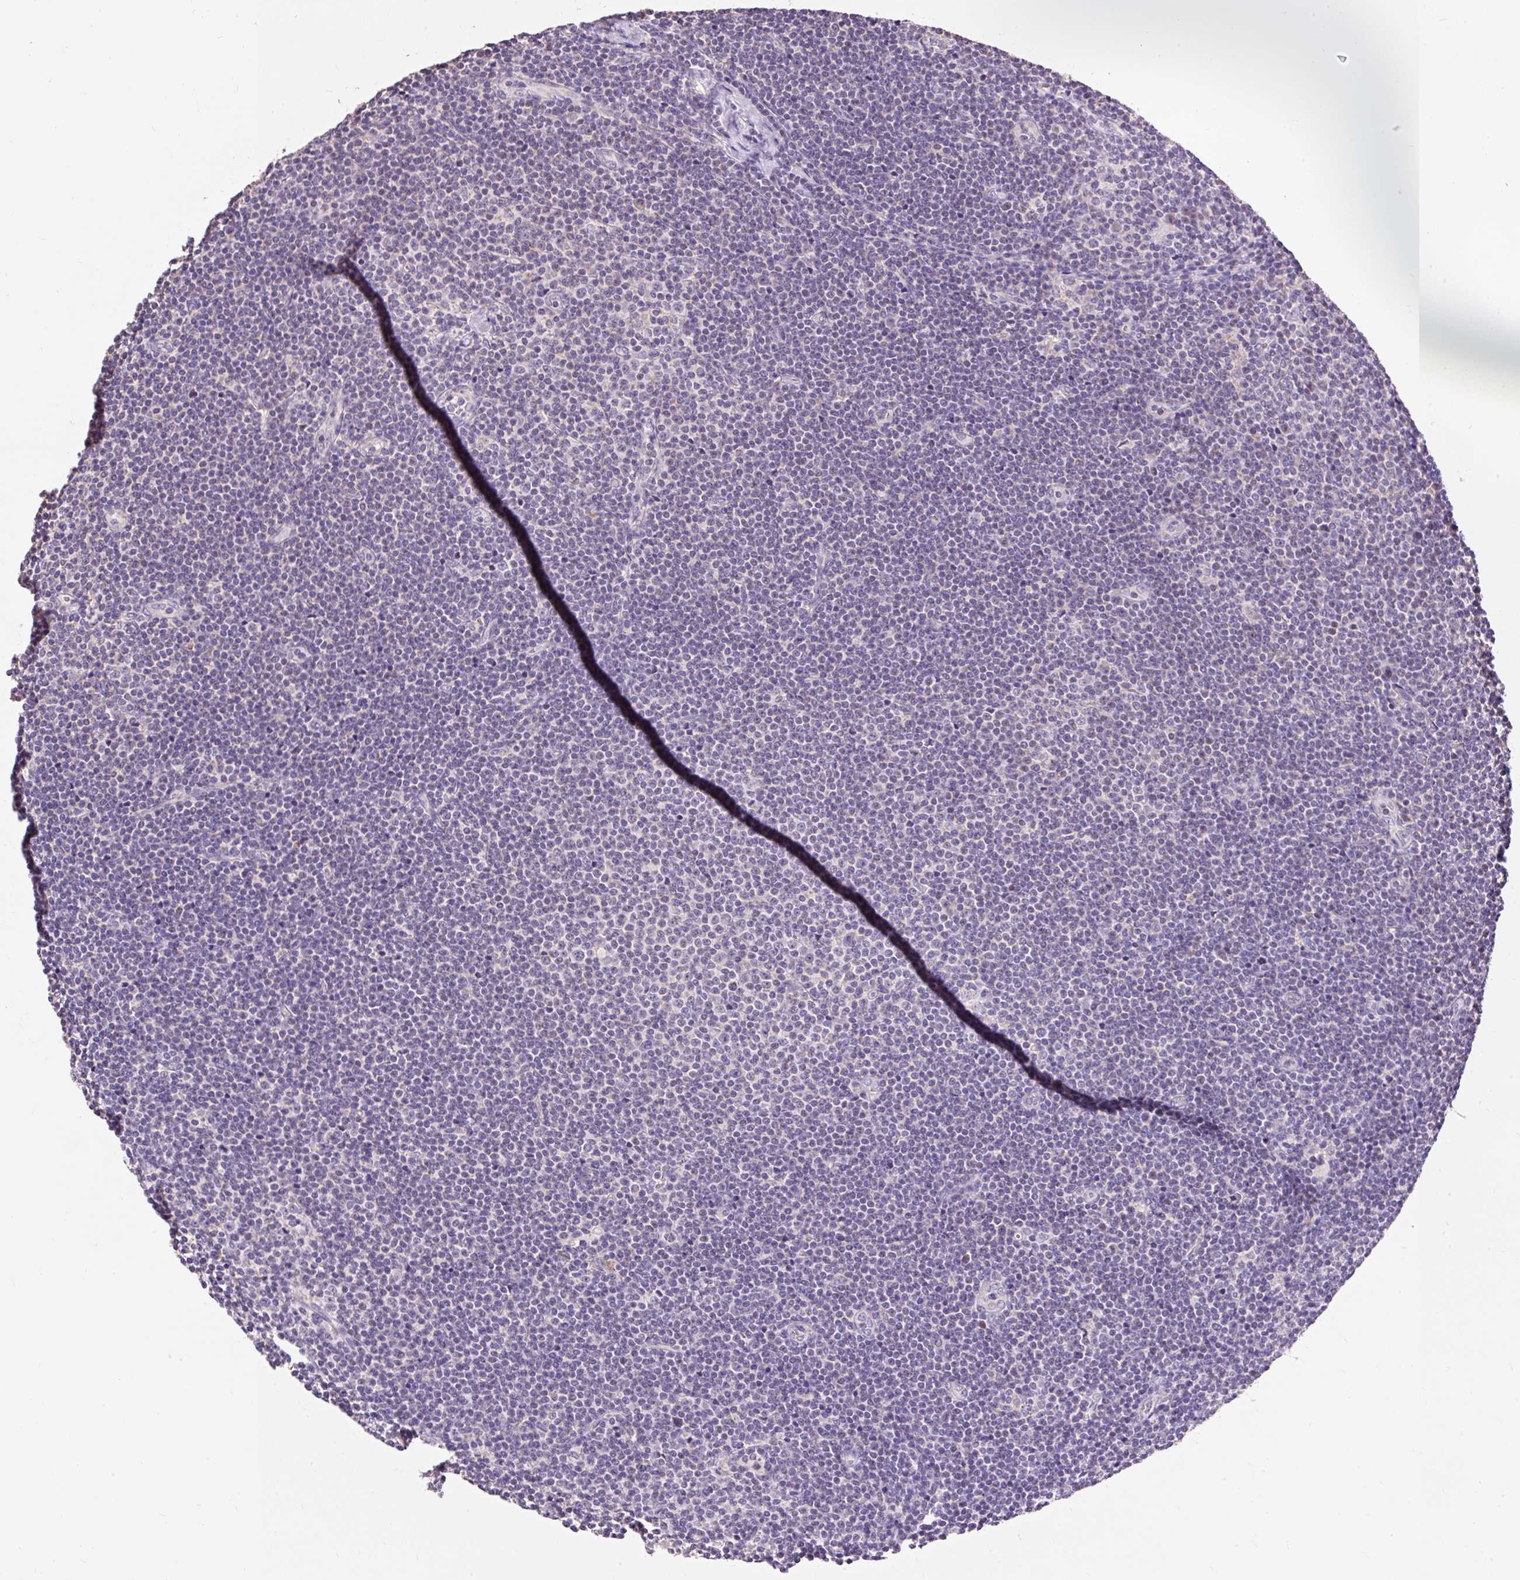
{"staining": {"intensity": "negative", "quantity": "none", "location": "none"}, "tissue": "lymphoma", "cell_type": "Tumor cells", "image_type": "cancer", "snomed": [{"axis": "morphology", "description": "Malignant lymphoma, non-Hodgkin's type, Low grade"}, {"axis": "topography", "description": "Lymph node"}], "caption": "Malignant lymphoma, non-Hodgkin's type (low-grade) stained for a protein using immunohistochemistry (IHC) exhibits no expression tumor cells.", "gene": "PMAIP1", "patient": {"sex": "male", "age": 48}}